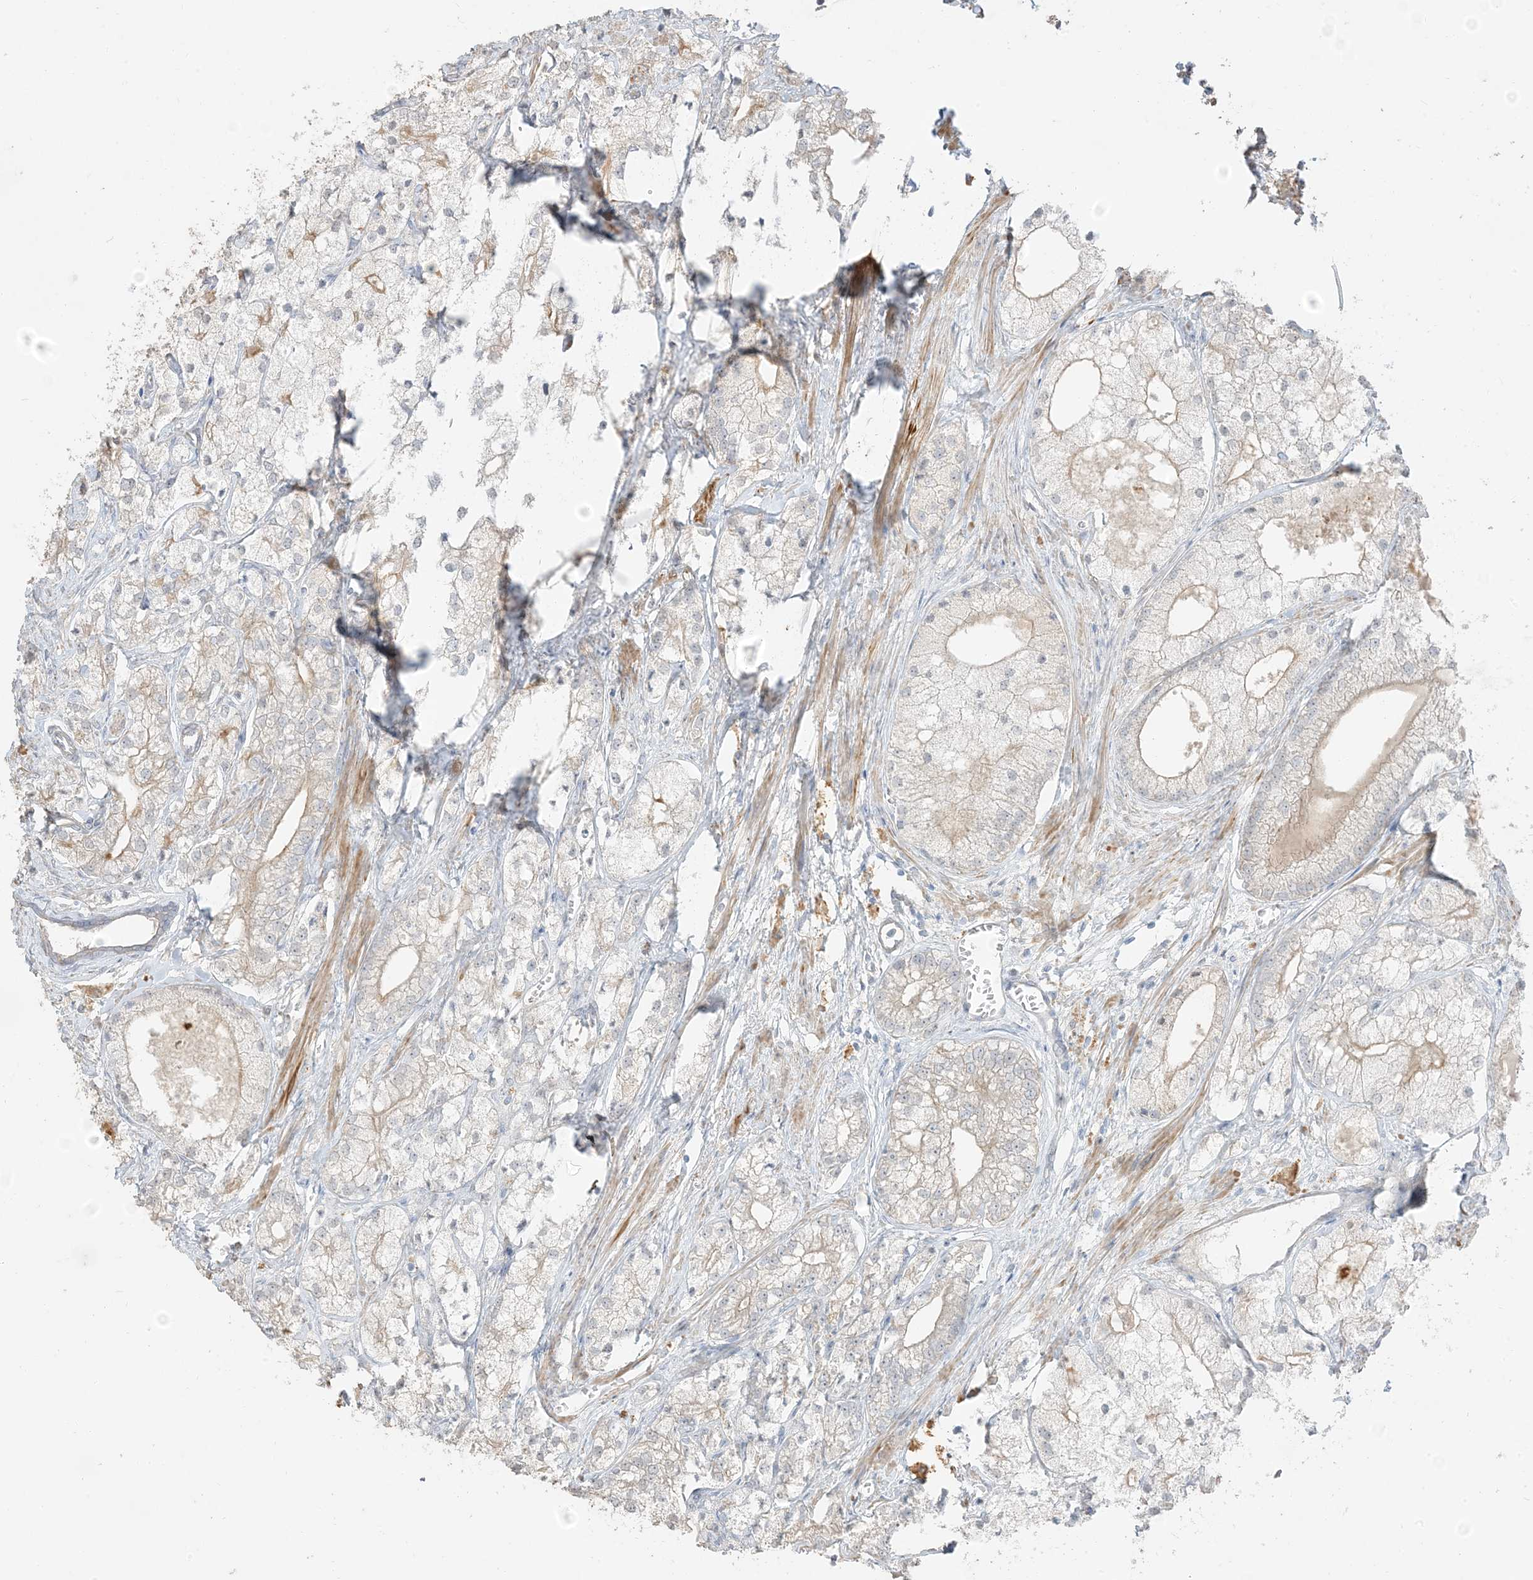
{"staining": {"intensity": "negative", "quantity": "none", "location": "none"}, "tissue": "prostate cancer", "cell_type": "Tumor cells", "image_type": "cancer", "snomed": [{"axis": "morphology", "description": "Adenocarcinoma, Low grade"}, {"axis": "topography", "description": "Prostate"}], "caption": "An immunohistochemistry (IHC) histopathology image of prostate cancer (adenocarcinoma (low-grade)) is shown. There is no staining in tumor cells of prostate cancer (adenocarcinoma (low-grade)). (DAB IHC visualized using brightfield microscopy, high magnification).", "gene": "RNF175", "patient": {"sex": "male", "age": 69}}